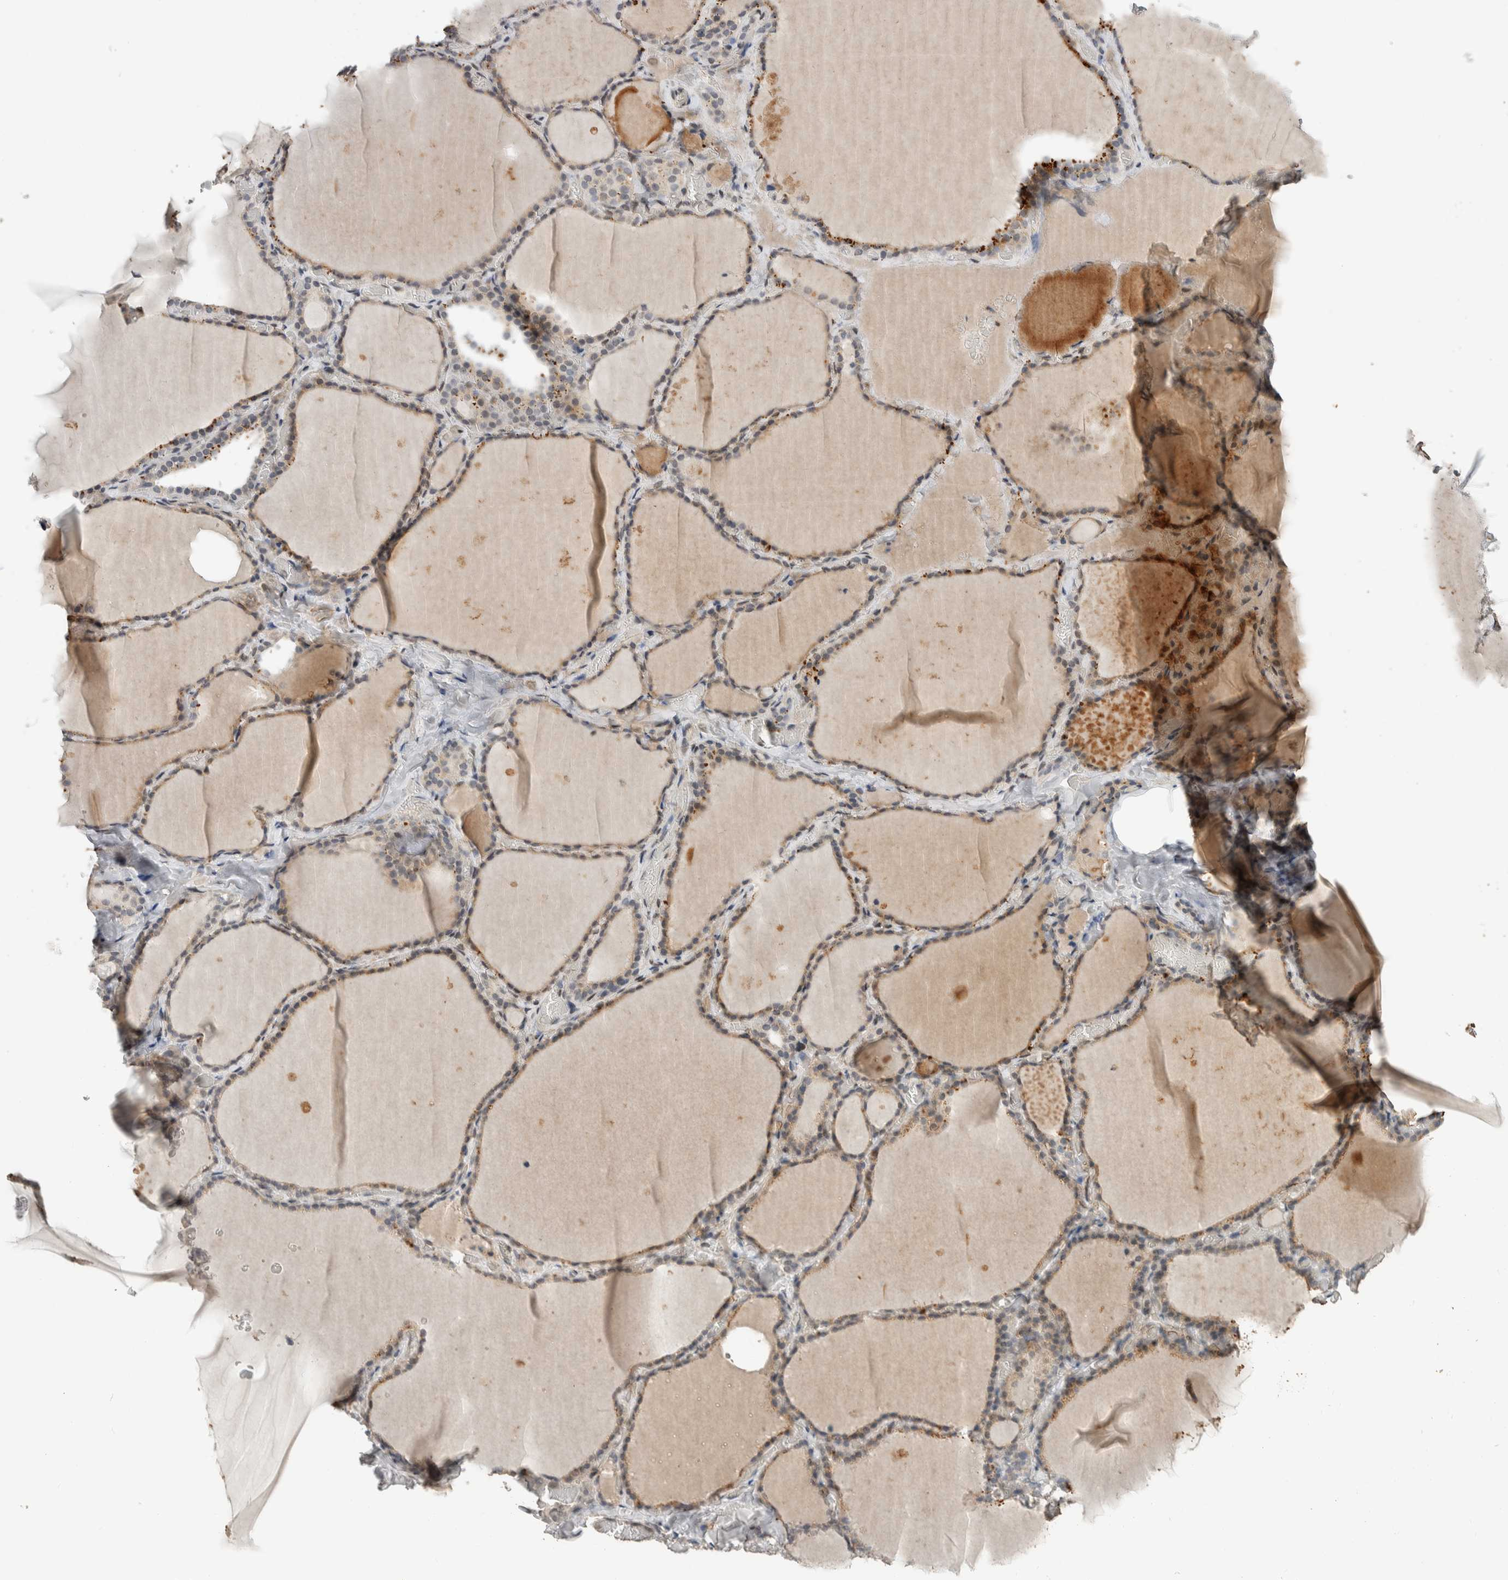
{"staining": {"intensity": "weak", "quantity": ">75%", "location": "cytoplasmic/membranous"}, "tissue": "thyroid gland", "cell_type": "Glandular cells", "image_type": "normal", "snomed": [{"axis": "morphology", "description": "Normal tissue, NOS"}, {"axis": "topography", "description": "Thyroid gland"}], "caption": "Immunohistochemistry (IHC) of unremarkable thyroid gland demonstrates low levels of weak cytoplasmic/membranous staining in approximately >75% of glandular cells.", "gene": "CYSRT1", "patient": {"sex": "female", "age": 22}}